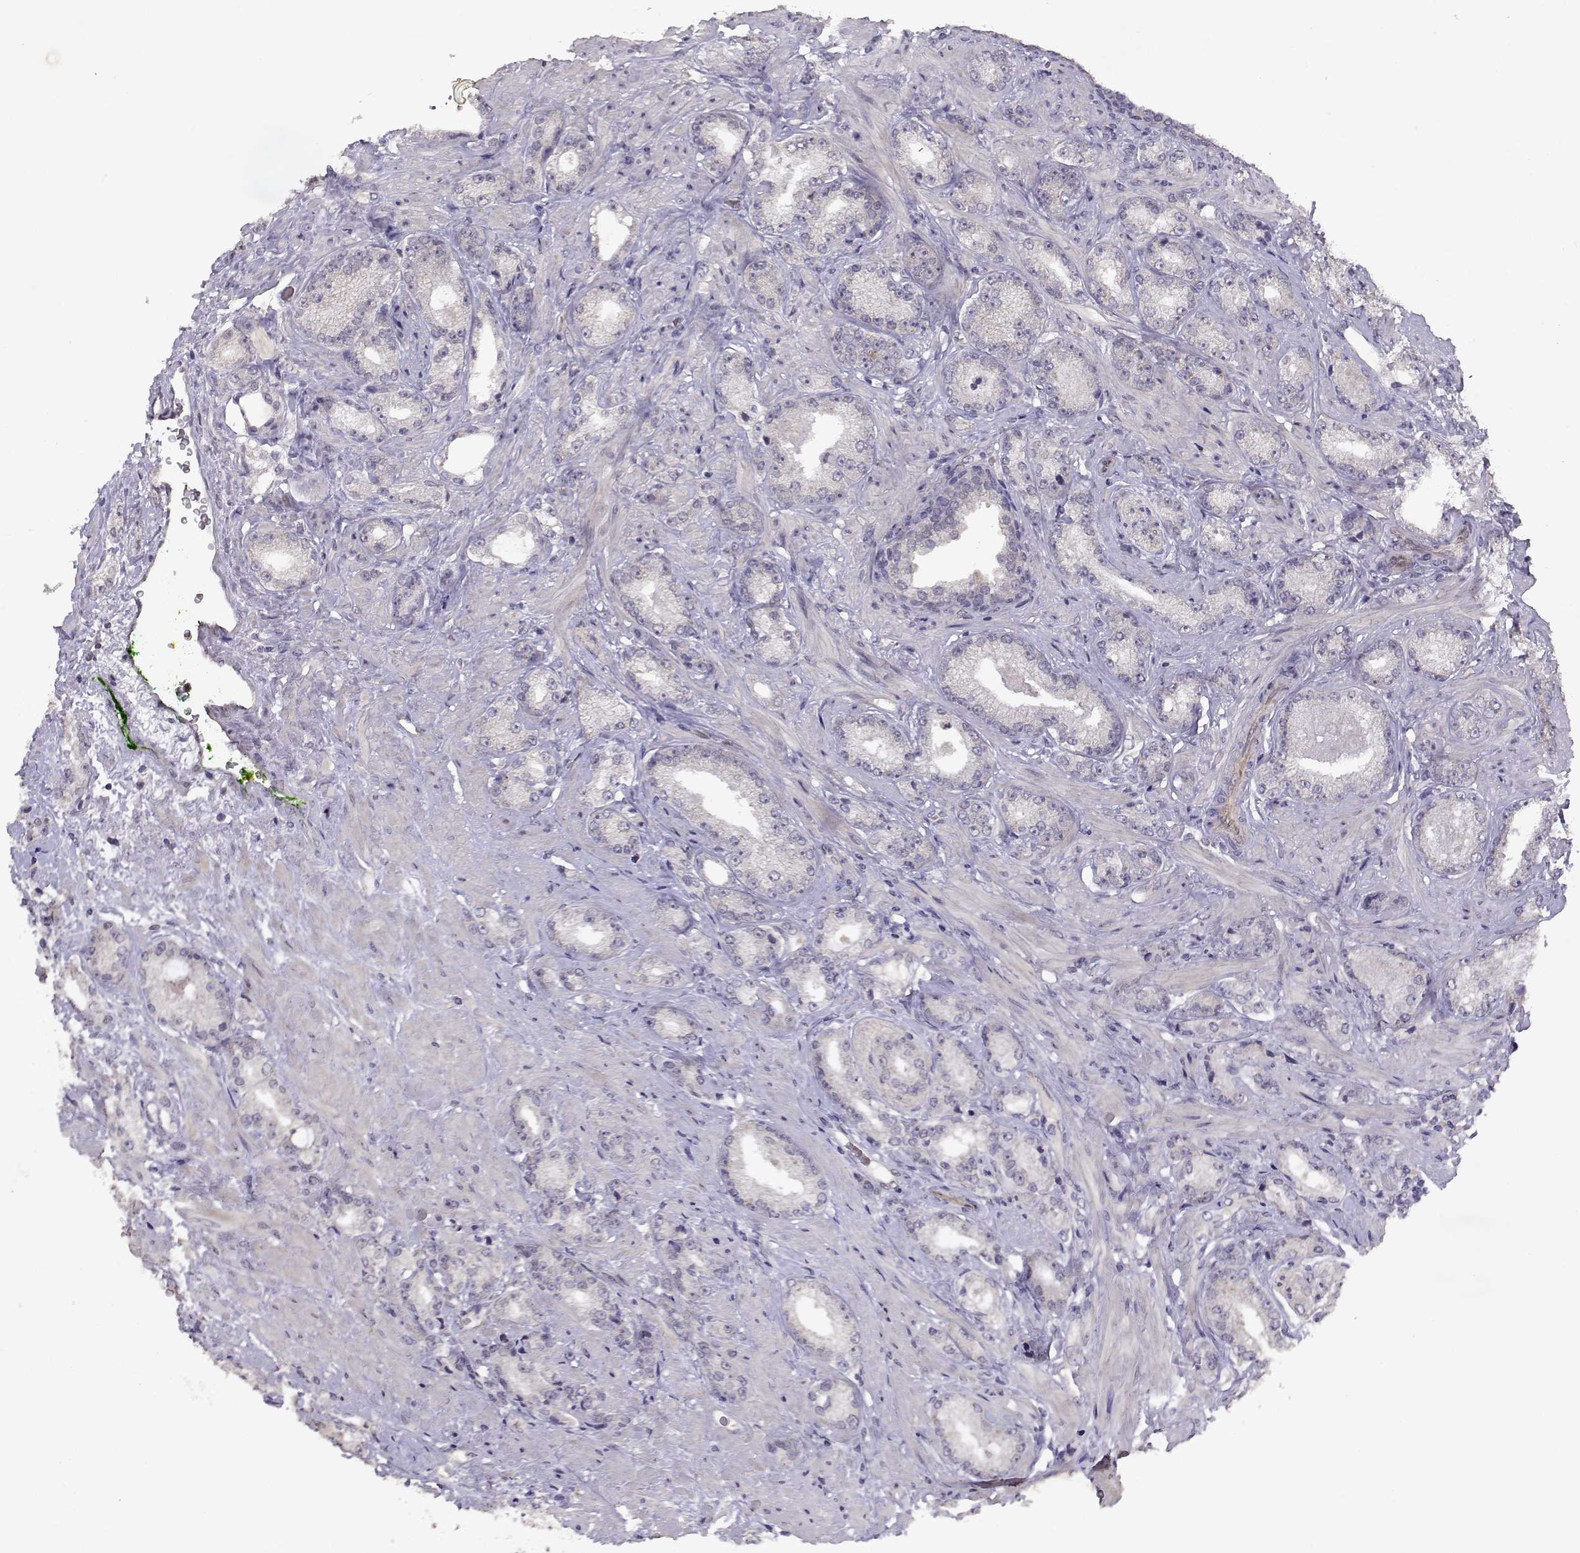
{"staining": {"intensity": "negative", "quantity": "none", "location": "none"}, "tissue": "prostate cancer", "cell_type": "Tumor cells", "image_type": "cancer", "snomed": [{"axis": "morphology", "description": "Adenocarcinoma, Low grade"}, {"axis": "topography", "description": "Prostate"}], "caption": "The photomicrograph demonstrates no staining of tumor cells in prostate cancer (low-grade adenocarcinoma).", "gene": "BMX", "patient": {"sex": "male", "age": 68}}